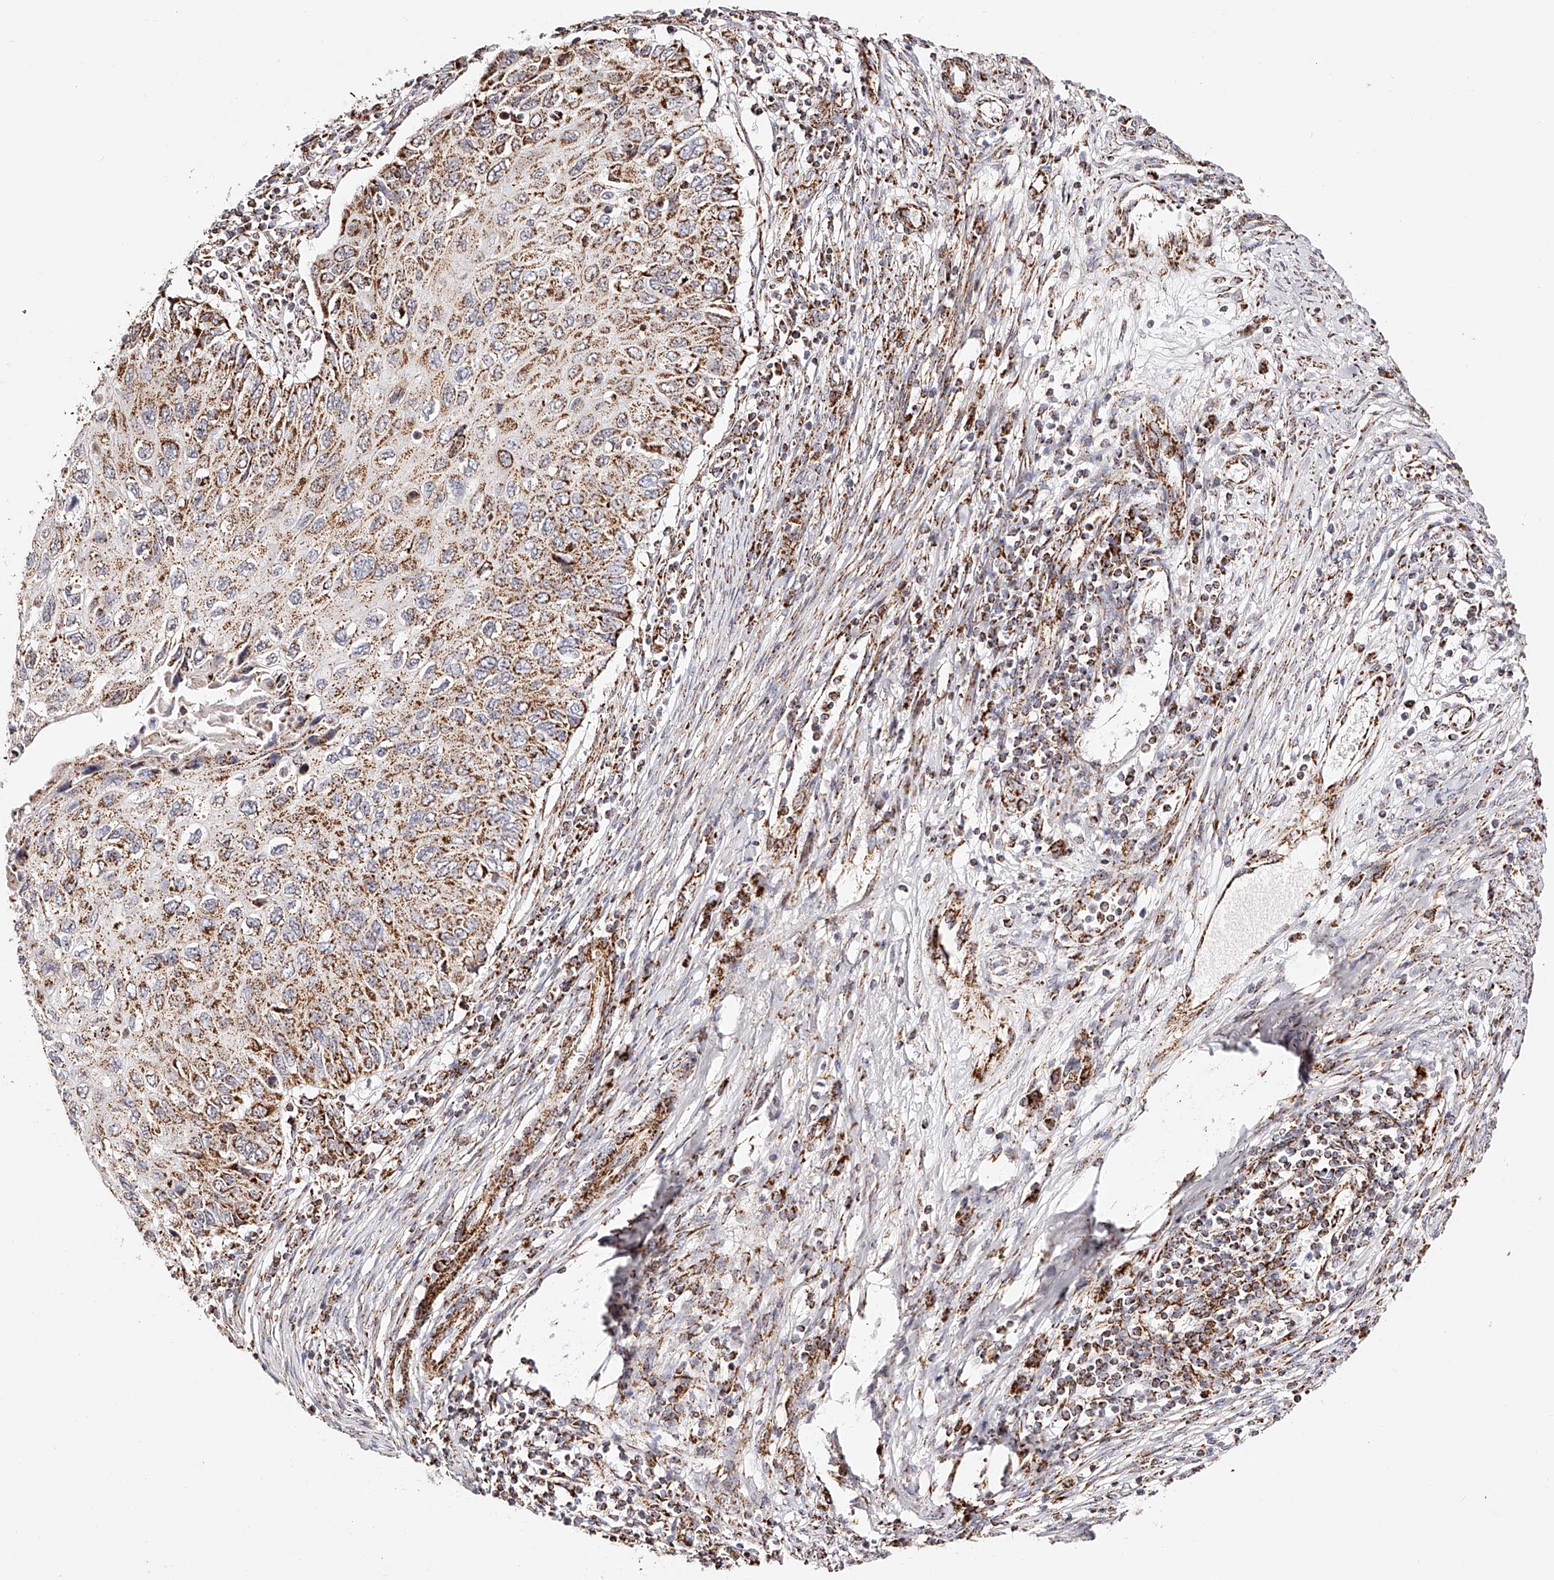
{"staining": {"intensity": "moderate", "quantity": ">75%", "location": "cytoplasmic/membranous"}, "tissue": "cervical cancer", "cell_type": "Tumor cells", "image_type": "cancer", "snomed": [{"axis": "morphology", "description": "Squamous cell carcinoma, NOS"}, {"axis": "topography", "description": "Cervix"}], "caption": "The immunohistochemical stain shows moderate cytoplasmic/membranous staining in tumor cells of cervical cancer tissue. (DAB (3,3'-diaminobenzidine) = brown stain, brightfield microscopy at high magnification).", "gene": "NDUFV3", "patient": {"sex": "female", "age": 70}}